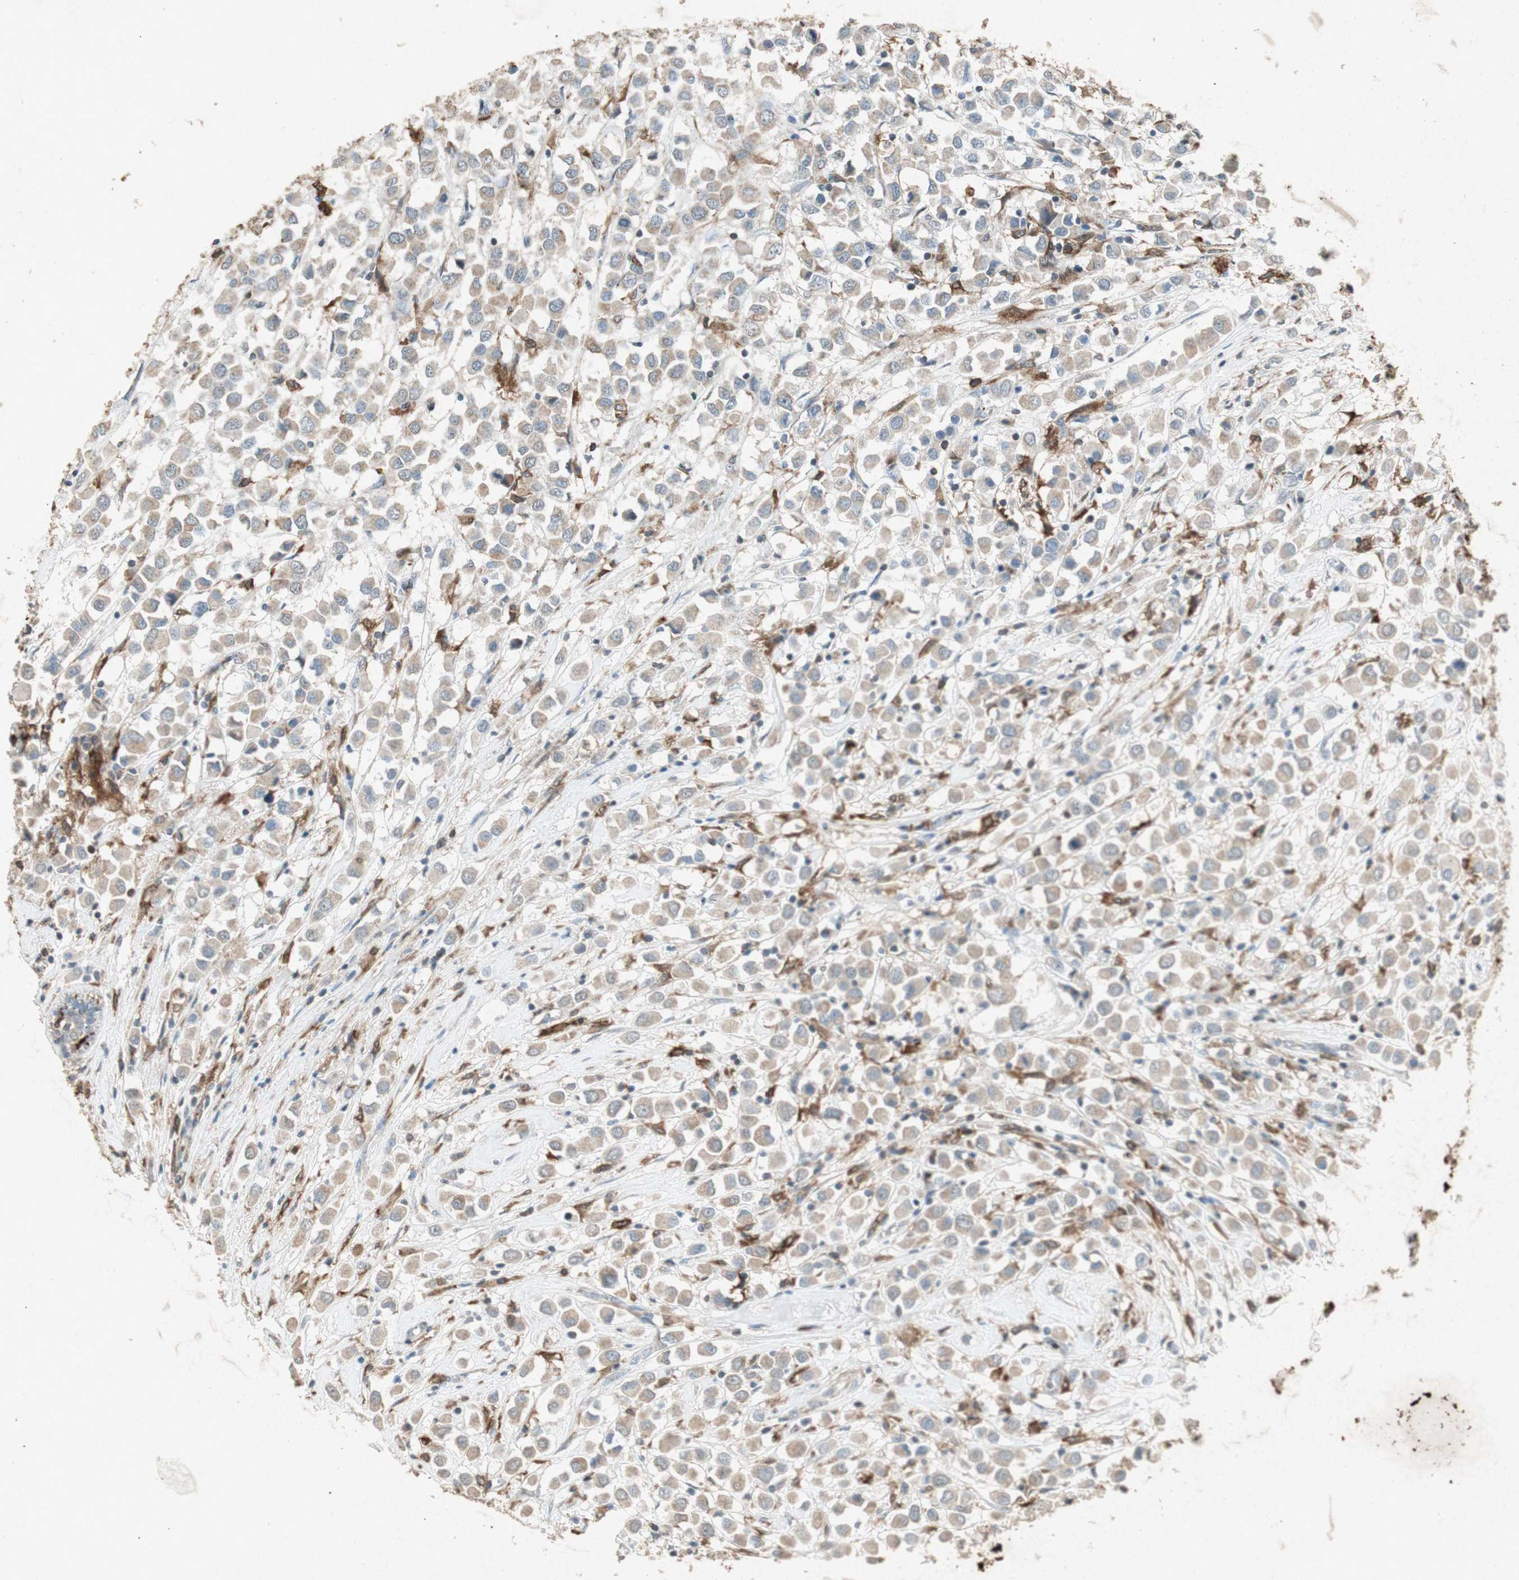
{"staining": {"intensity": "weak", "quantity": ">75%", "location": "cytoplasmic/membranous"}, "tissue": "breast cancer", "cell_type": "Tumor cells", "image_type": "cancer", "snomed": [{"axis": "morphology", "description": "Duct carcinoma"}, {"axis": "topography", "description": "Breast"}], "caption": "Immunohistochemistry (IHC) (DAB (3,3'-diaminobenzidine)) staining of human breast cancer demonstrates weak cytoplasmic/membranous protein expression in about >75% of tumor cells. (DAB IHC, brown staining for protein, blue staining for nuclei).", "gene": "TYROBP", "patient": {"sex": "female", "age": 61}}